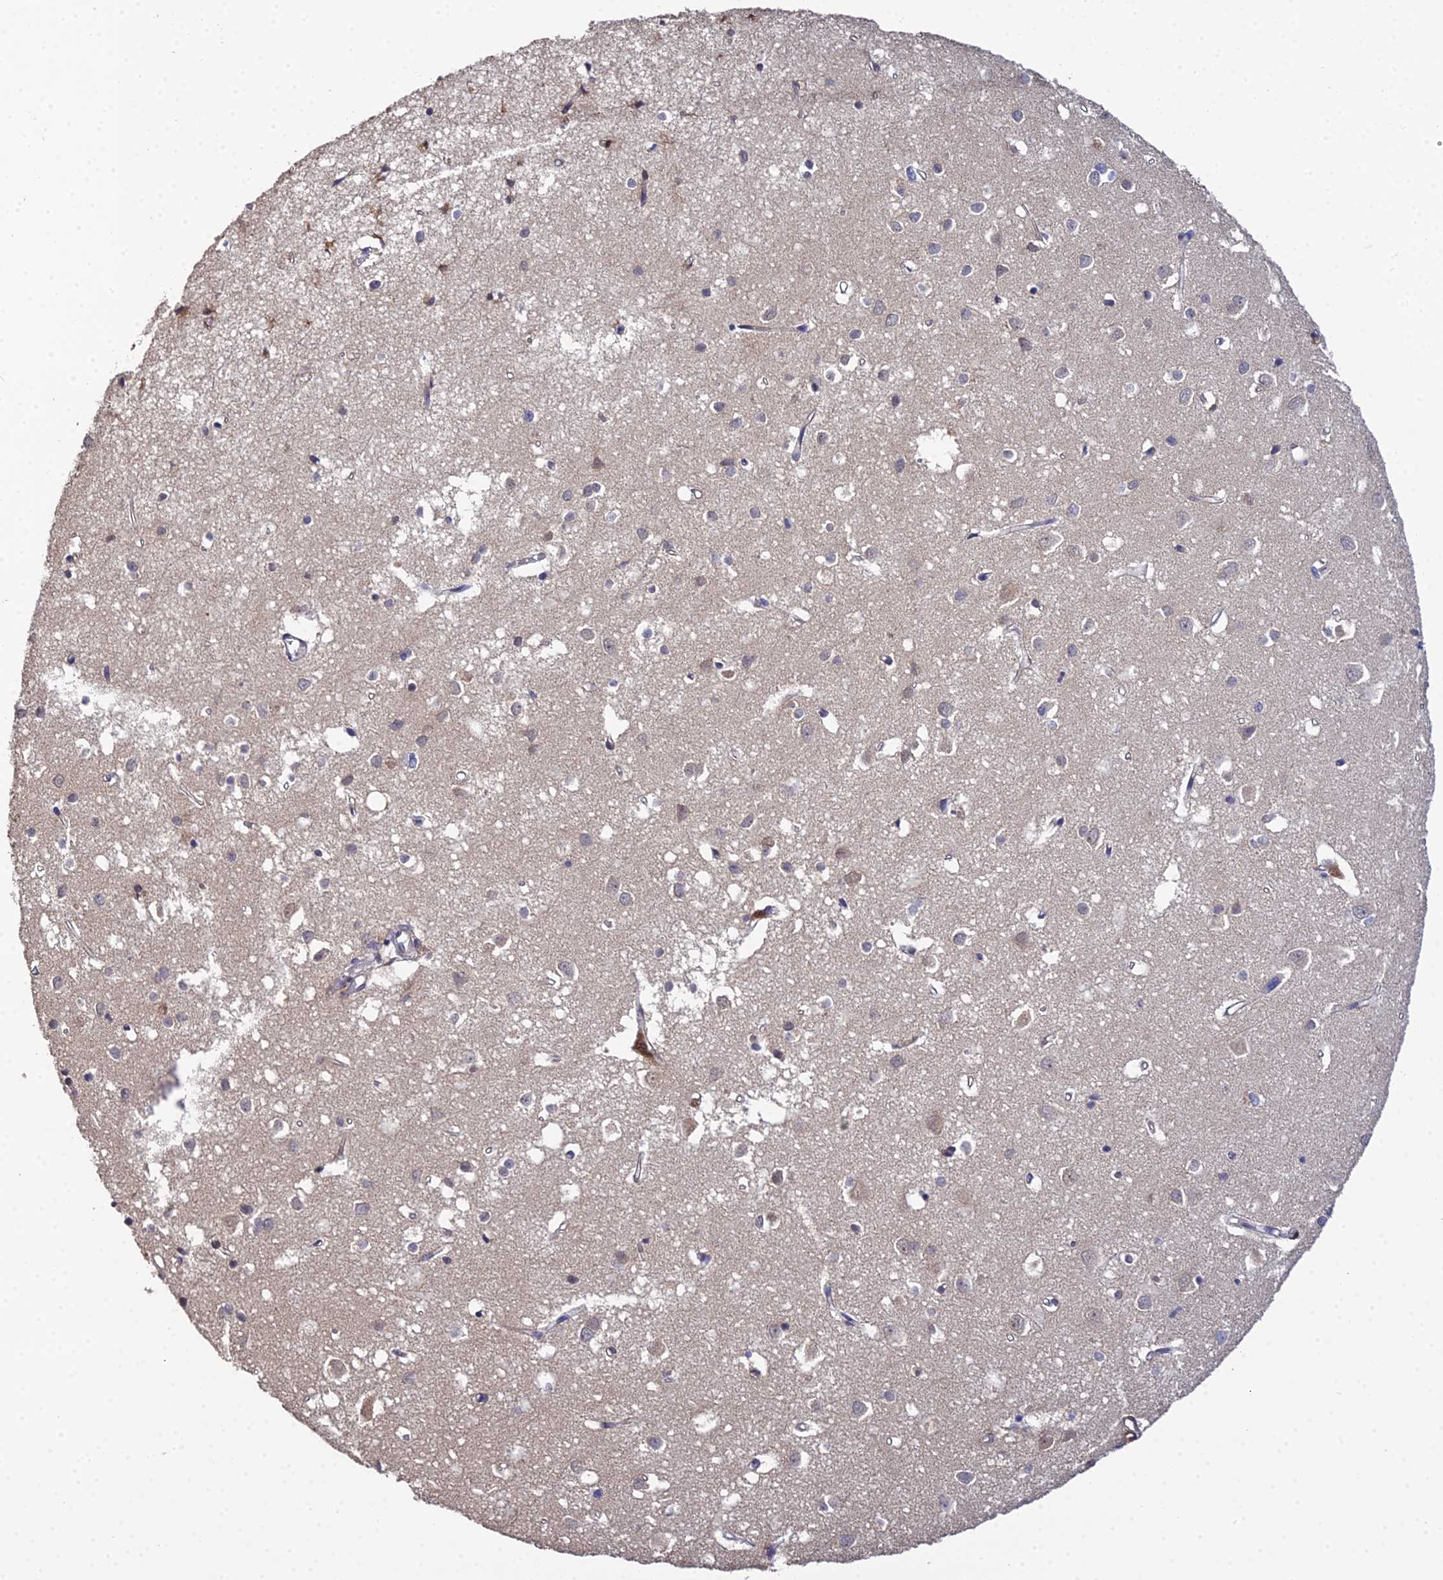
{"staining": {"intensity": "moderate", "quantity": "<25%", "location": "nuclear"}, "tissue": "cerebral cortex", "cell_type": "Endothelial cells", "image_type": "normal", "snomed": [{"axis": "morphology", "description": "Normal tissue, NOS"}, {"axis": "topography", "description": "Cerebral cortex"}], "caption": "High-magnification brightfield microscopy of normal cerebral cortex stained with DAB (3,3'-diaminobenzidine) (brown) and counterstained with hematoxylin (blue). endothelial cells exhibit moderate nuclear positivity is identified in approximately<25% of cells. Immunohistochemistry stains the protein in brown and the nuclei are stained blue.", "gene": "BIVM", "patient": {"sex": "female", "age": 64}}